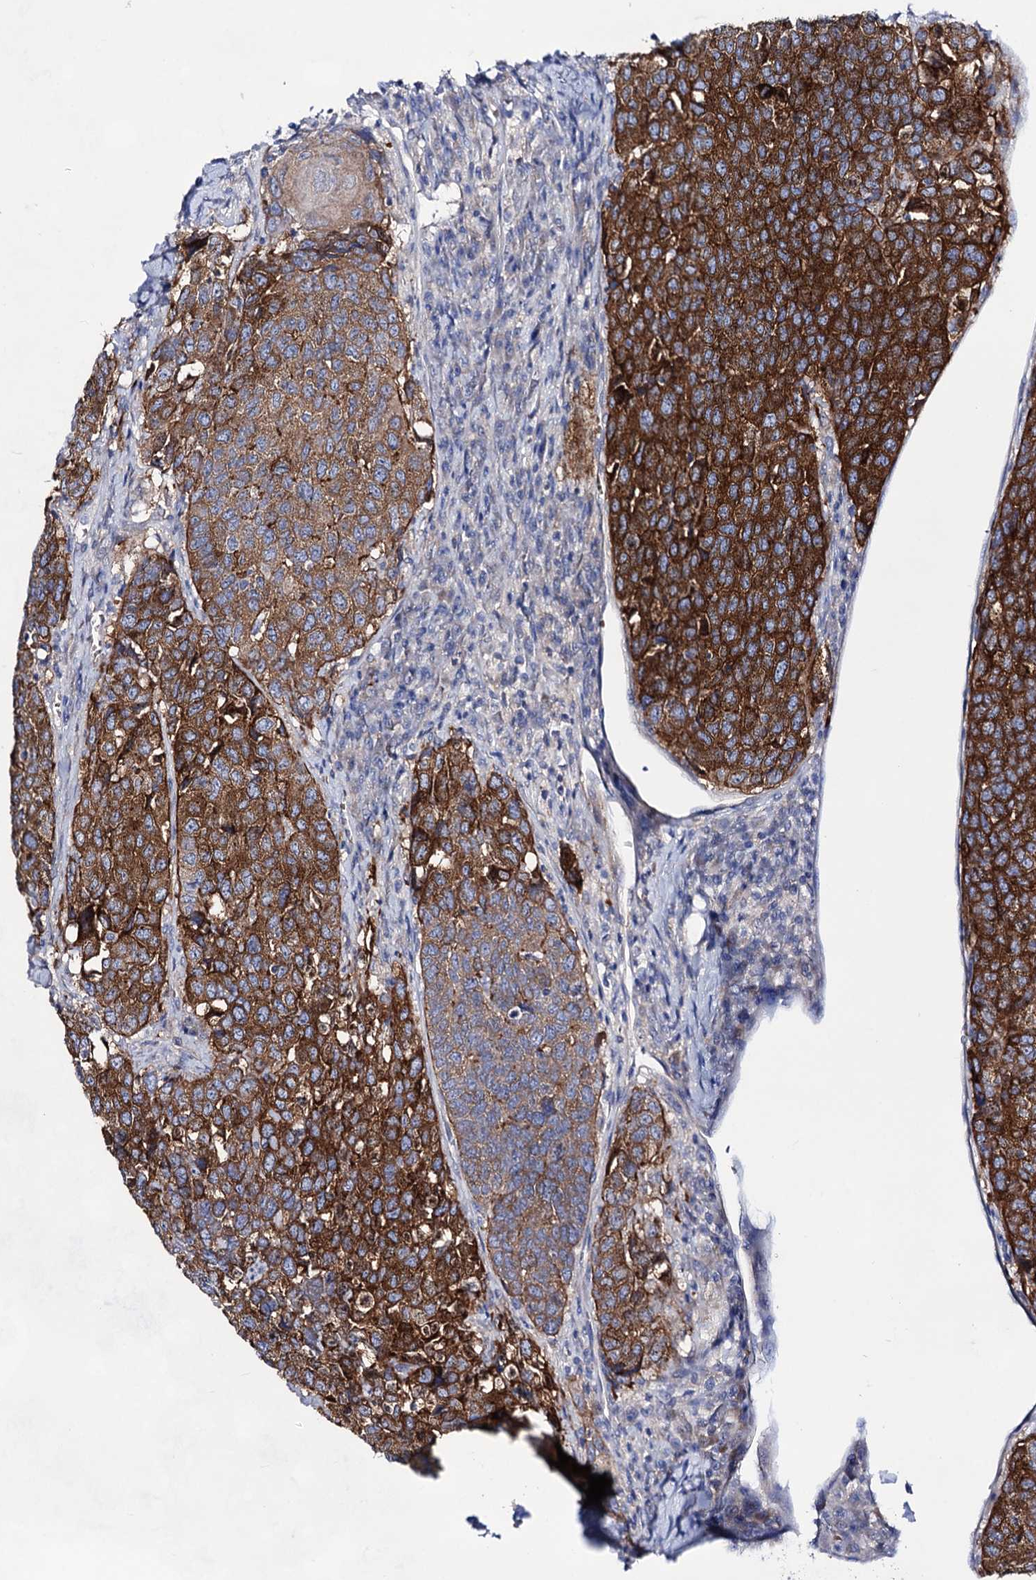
{"staining": {"intensity": "strong", "quantity": ">75%", "location": "cytoplasmic/membranous"}, "tissue": "head and neck cancer", "cell_type": "Tumor cells", "image_type": "cancer", "snomed": [{"axis": "morphology", "description": "Squamous cell carcinoma, NOS"}, {"axis": "topography", "description": "Head-Neck"}], "caption": "Head and neck cancer stained for a protein demonstrates strong cytoplasmic/membranous positivity in tumor cells. Immunohistochemistry (ihc) stains the protein in brown and the nuclei are stained blue.", "gene": "PLIN1", "patient": {"sex": "male", "age": 66}}